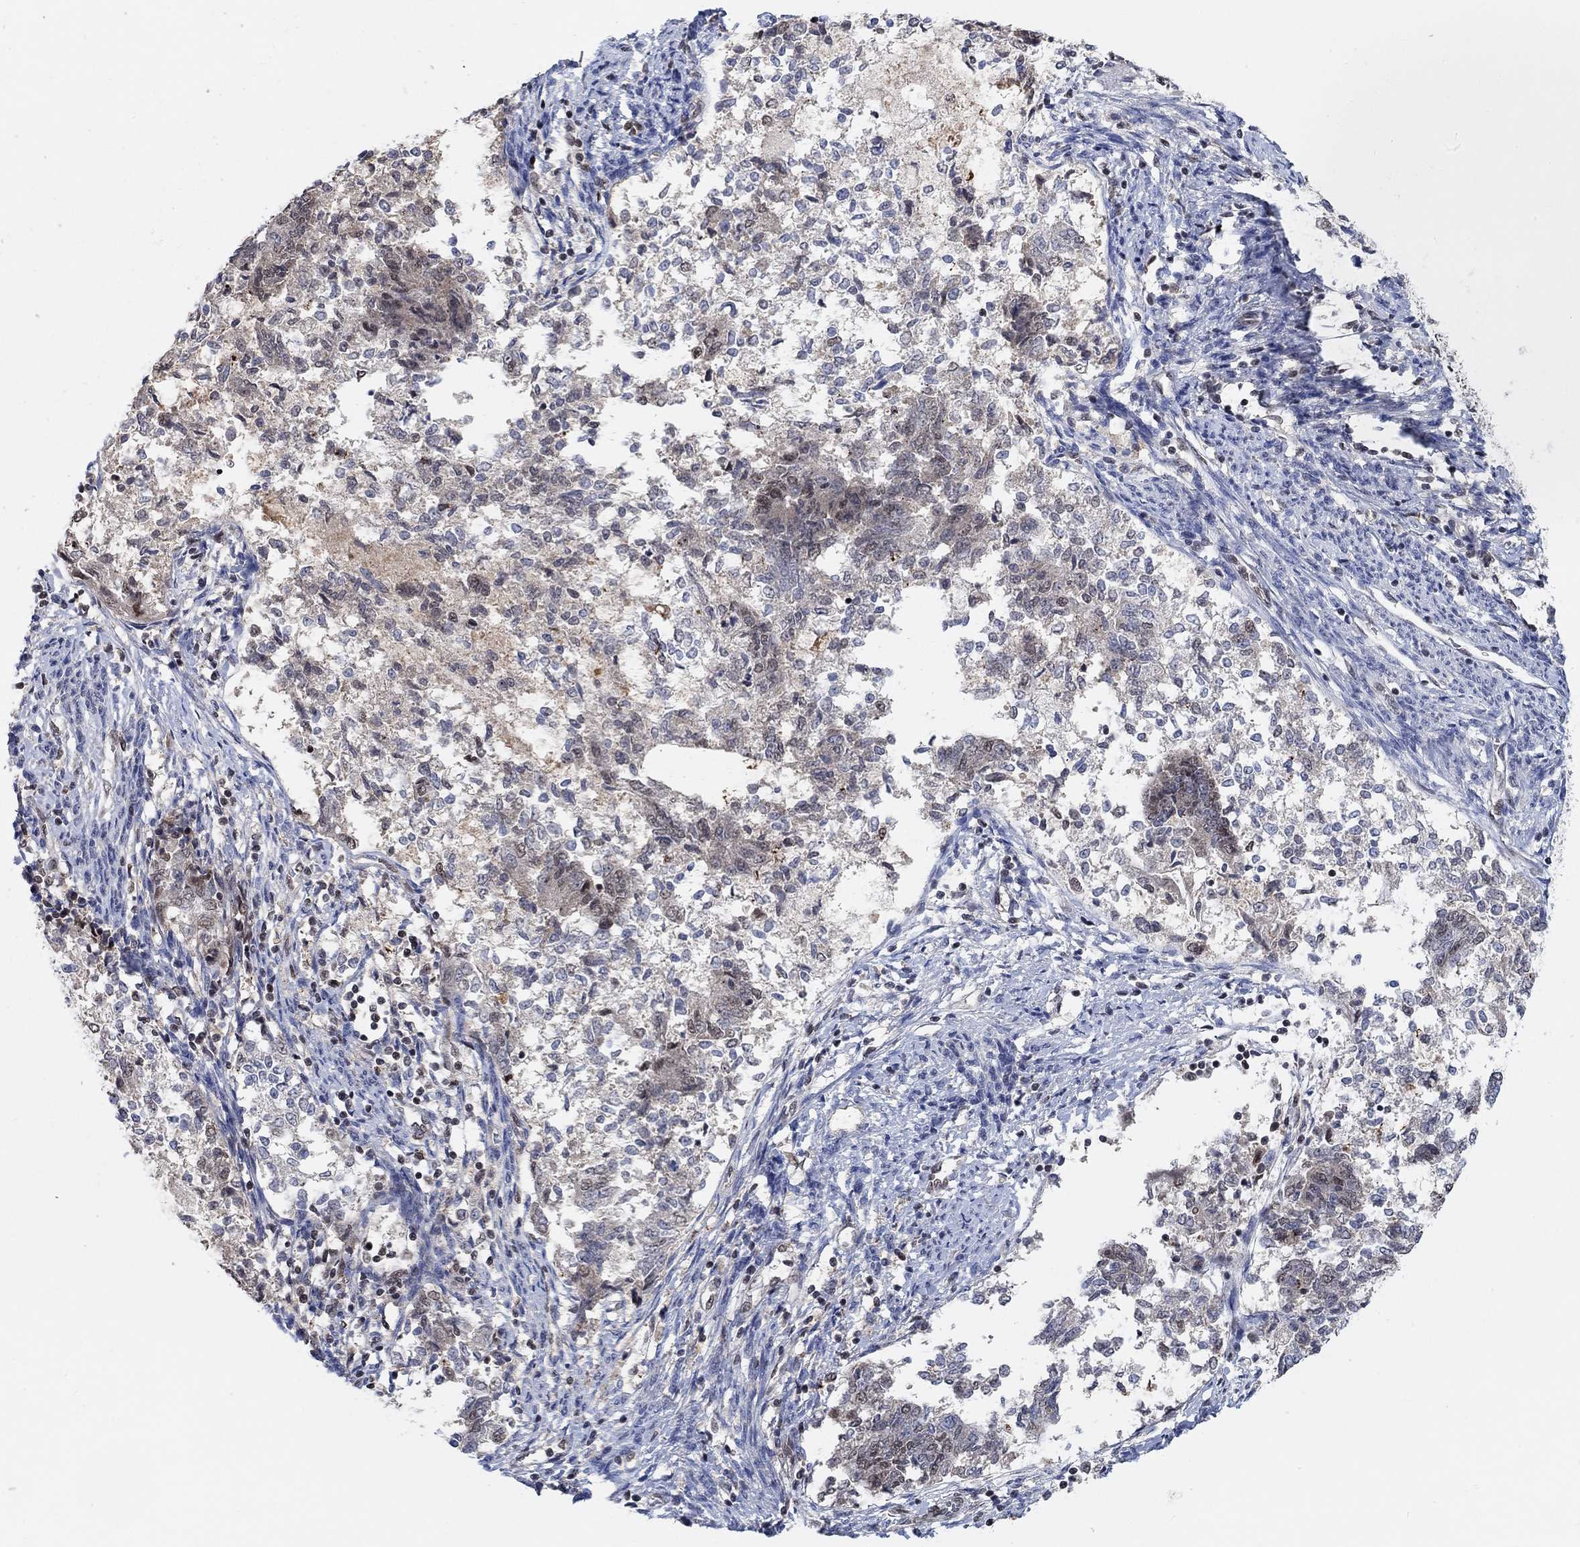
{"staining": {"intensity": "moderate", "quantity": "<25%", "location": "nuclear"}, "tissue": "endometrial cancer", "cell_type": "Tumor cells", "image_type": "cancer", "snomed": [{"axis": "morphology", "description": "Adenocarcinoma, NOS"}, {"axis": "topography", "description": "Endometrium"}], "caption": "A micrograph of human adenocarcinoma (endometrial) stained for a protein demonstrates moderate nuclear brown staining in tumor cells.", "gene": "THAP8", "patient": {"sex": "female", "age": 65}}